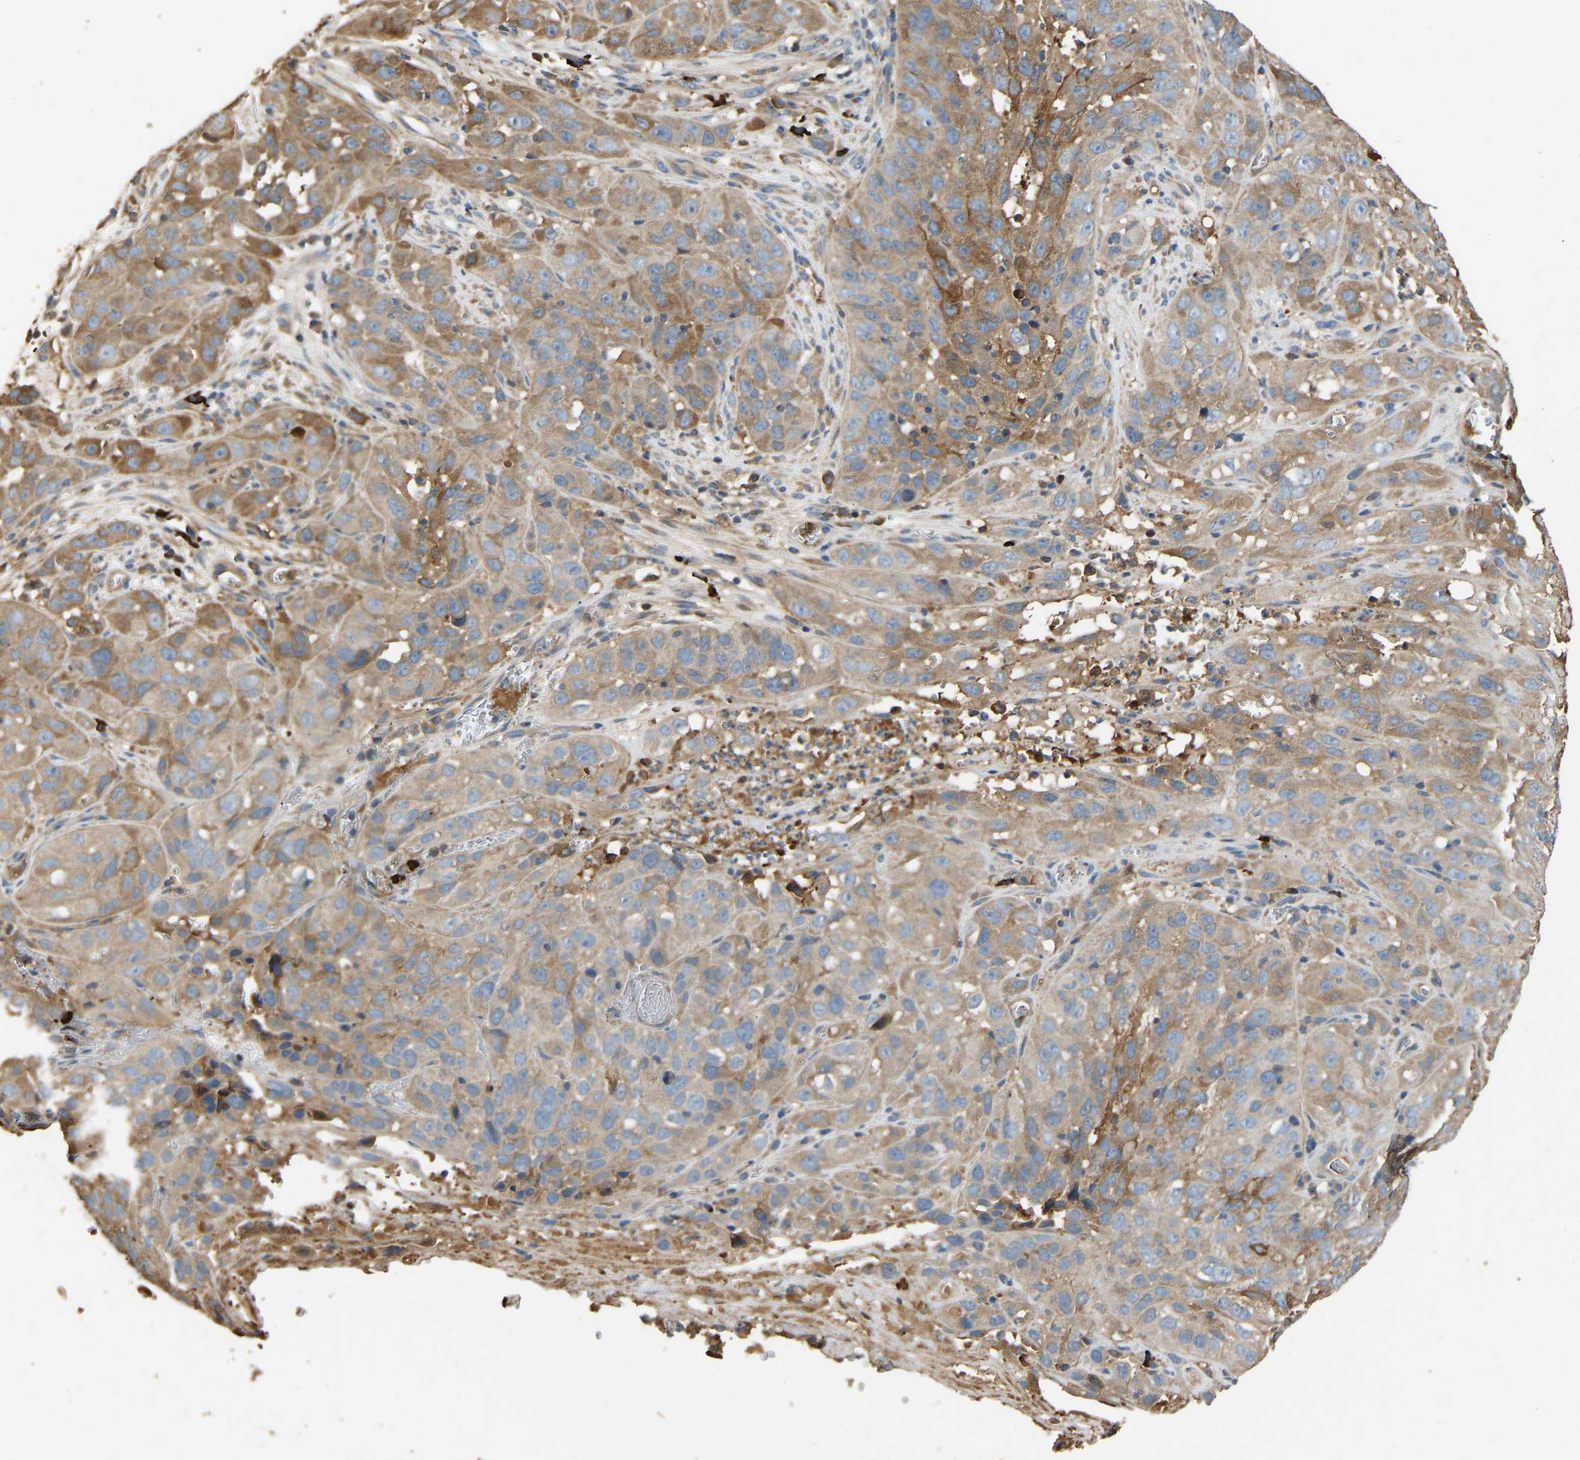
{"staining": {"intensity": "moderate", "quantity": "25%-75%", "location": "cytoplasmic/membranous"}, "tissue": "cervical cancer", "cell_type": "Tumor cells", "image_type": "cancer", "snomed": [{"axis": "morphology", "description": "Squamous cell carcinoma, NOS"}, {"axis": "topography", "description": "Cervix"}], "caption": "Immunohistochemistry (IHC) (DAB) staining of human cervical squamous cell carcinoma reveals moderate cytoplasmic/membranous protein positivity in approximately 25%-75% of tumor cells.", "gene": "TMEM268", "patient": {"sex": "female", "age": 32}}